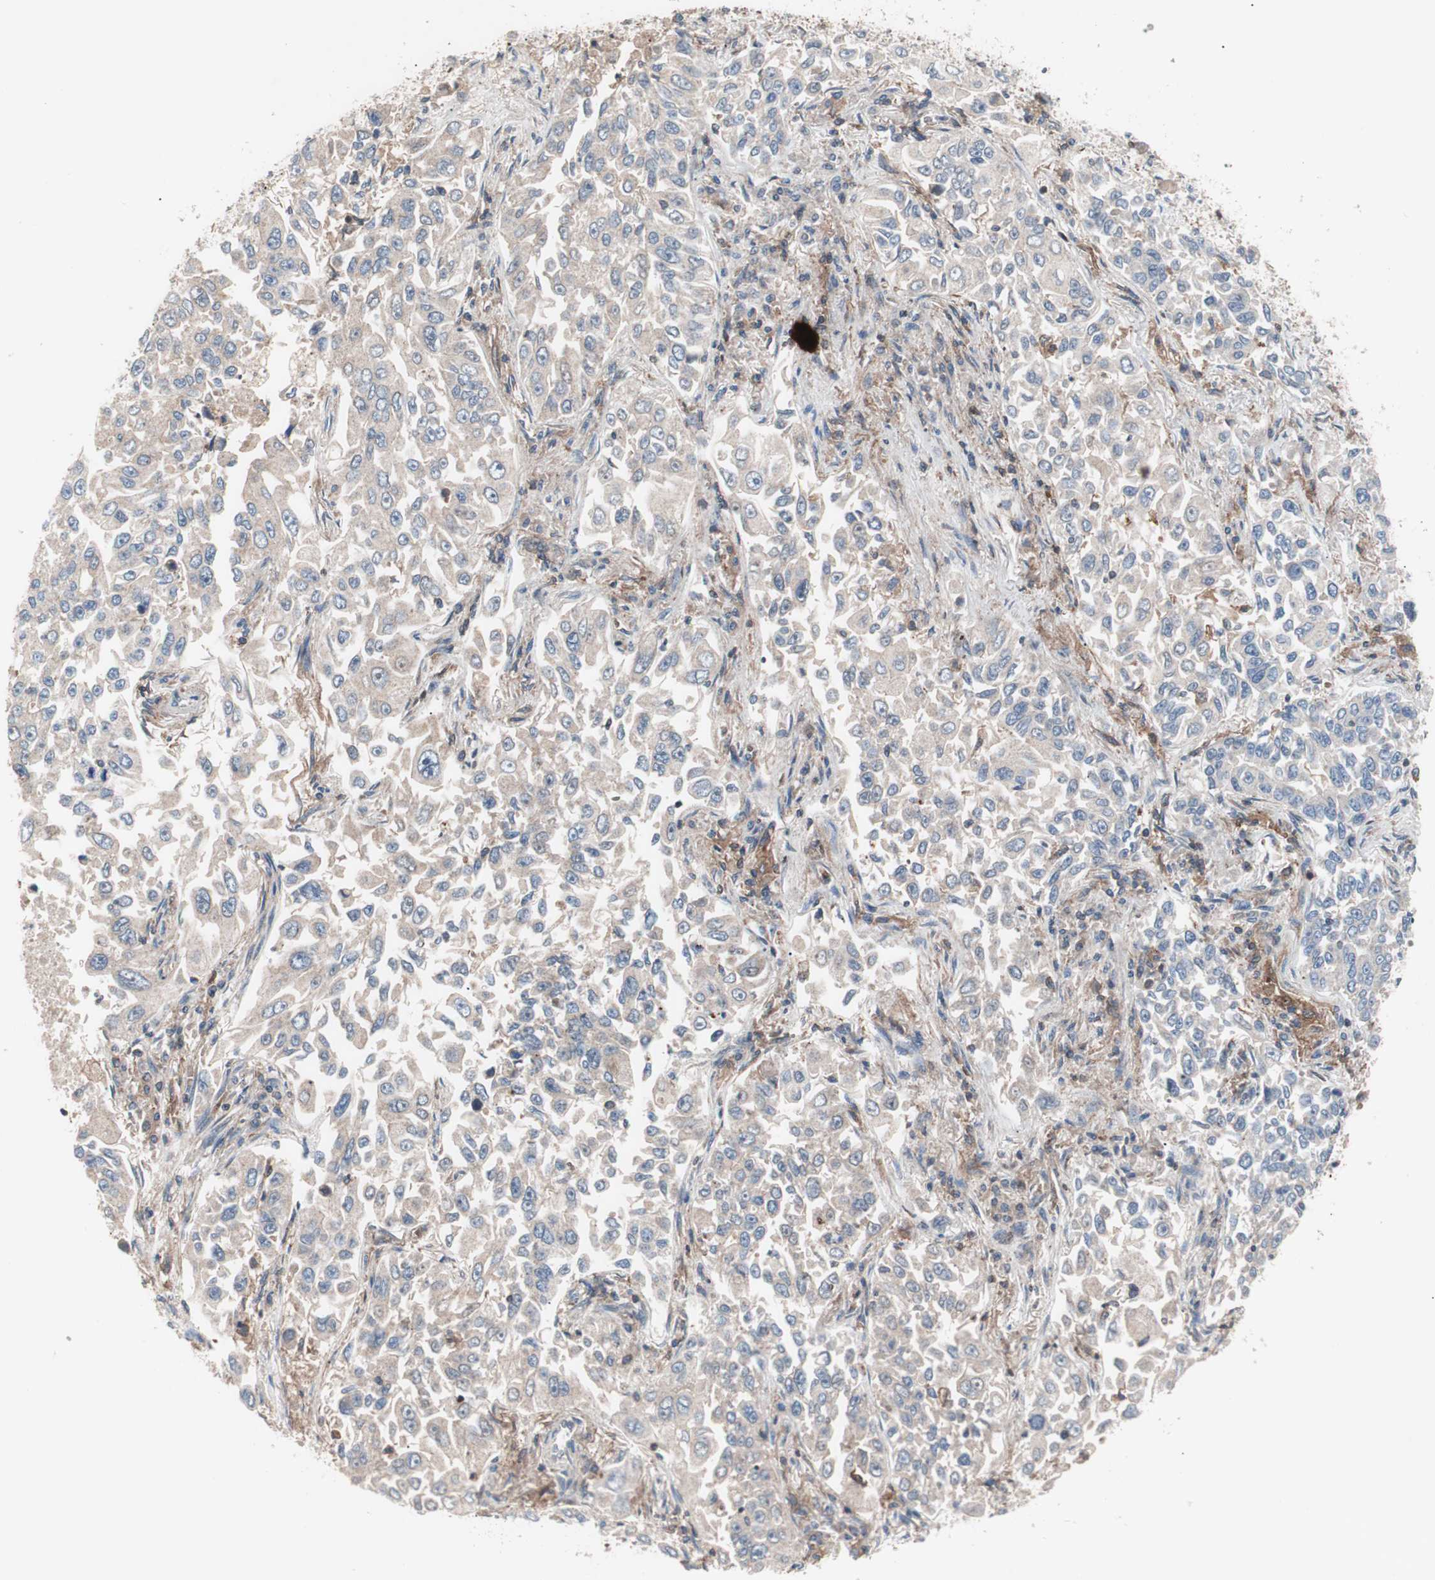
{"staining": {"intensity": "weak", "quantity": ">75%", "location": "cytoplasmic/membranous"}, "tissue": "lung cancer", "cell_type": "Tumor cells", "image_type": "cancer", "snomed": [{"axis": "morphology", "description": "Adenocarcinoma, NOS"}, {"axis": "topography", "description": "Lung"}], "caption": "Immunohistochemical staining of human lung adenocarcinoma displays low levels of weak cytoplasmic/membranous protein expression in approximately >75% of tumor cells. The protein is stained brown, and the nuclei are stained in blue (DAB (3,3'-diaminobenzidine) IHC with brightfield microscopy, high magnification).", "gene": "PIK3R1", "patient": {"sex": "male", "age": 84}}